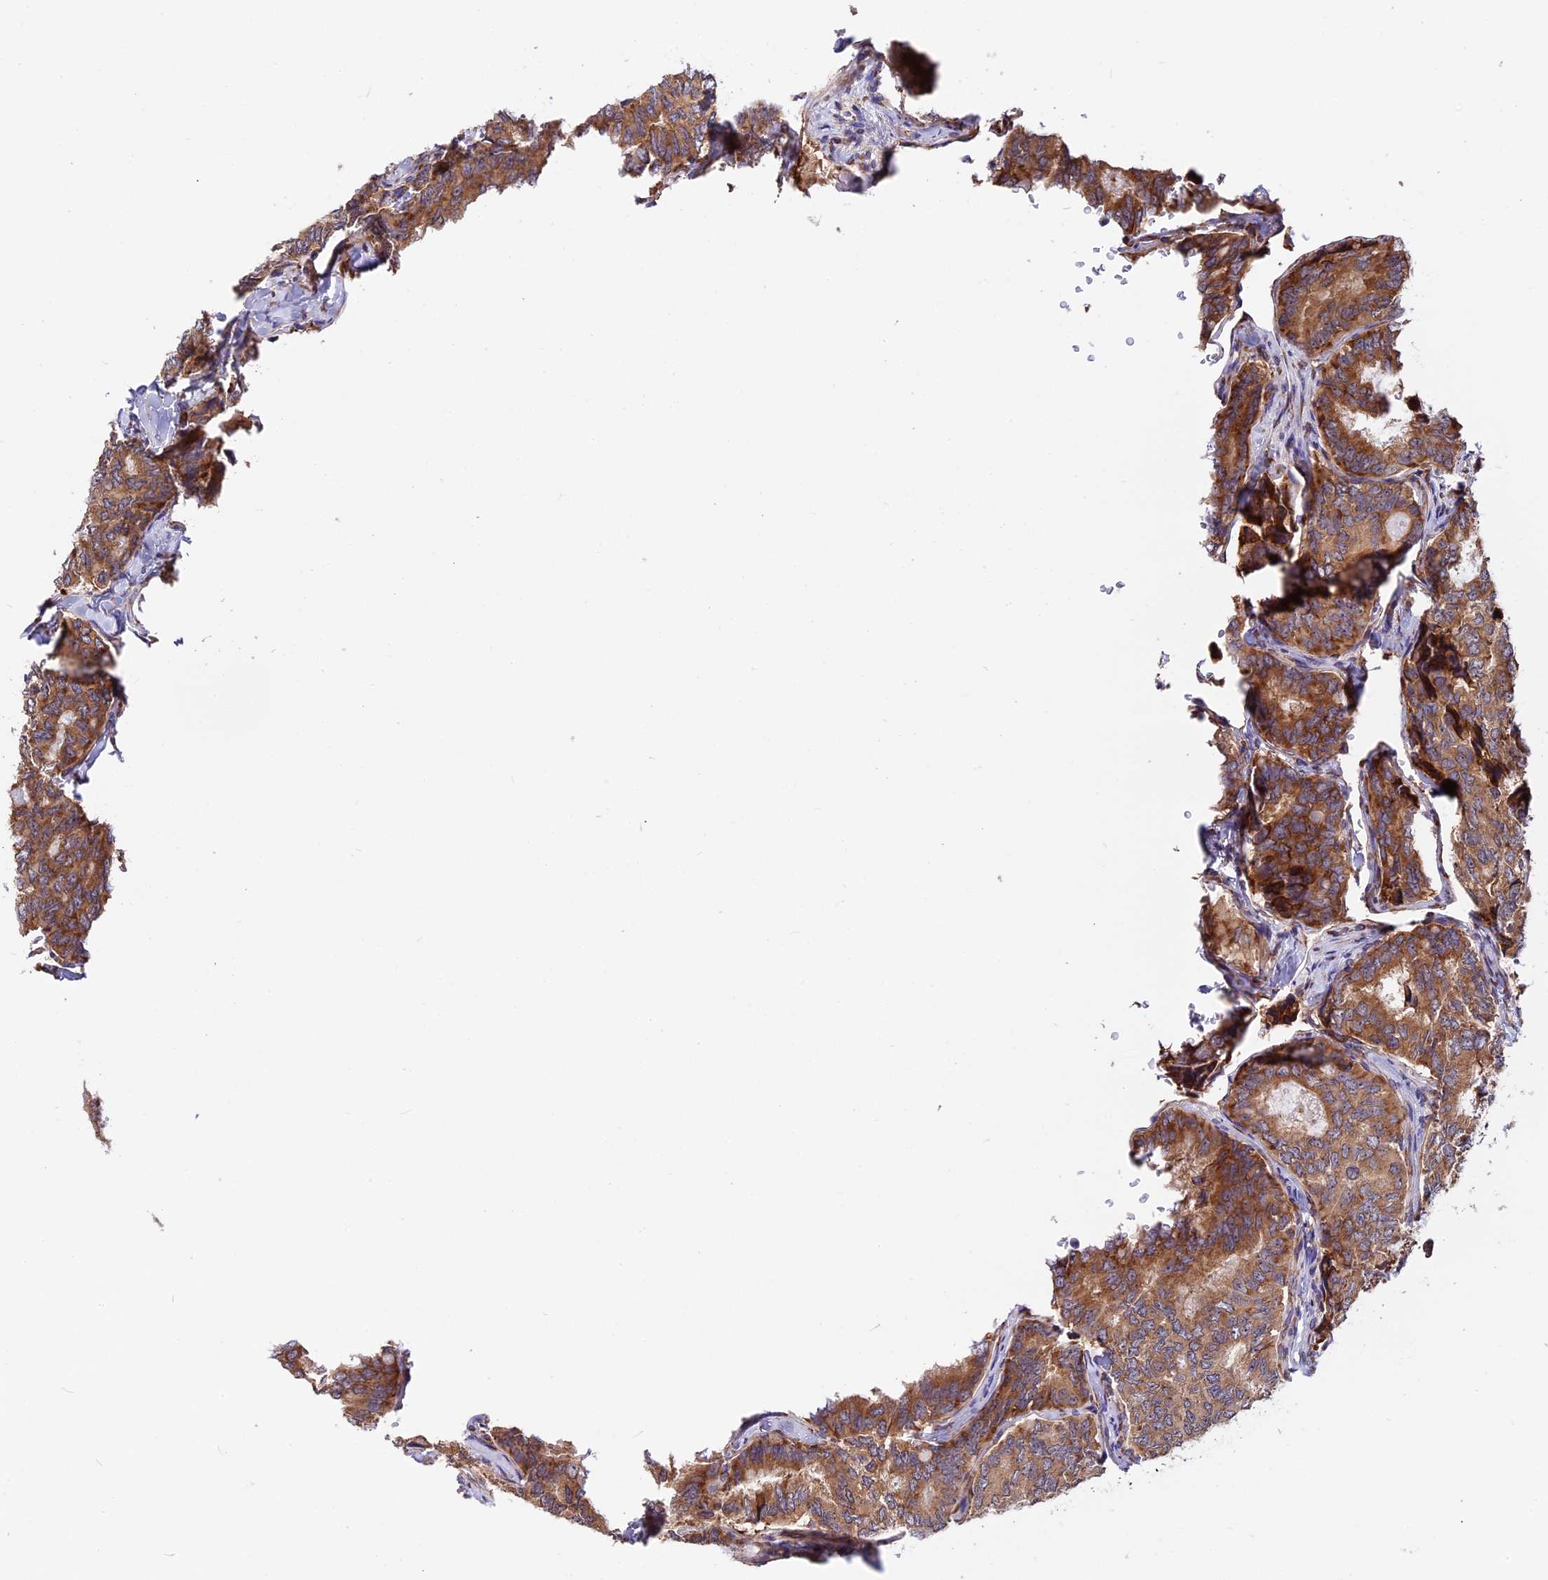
{"staining": {"intensity": "moderate", "quantity": ">75%", "location": "cytoplasmic/membranous"}, "tissue": "thyroid cancer", "cell_type": "Tumor cells", "image_type": "cancer", "snomed": [{"axis": "morphology", "description": "Papillary adenocarcinoma, NOS"}, {"axis": "topography", "description": "Thyroid gland"}], "caption": "Immunohistochemistry (IHC) staining of thyroid papillary adenocarcinoma, which shows medium levels of moderate cytoplasmic/membranous positivity in about >75% of tumor cells indicating moderate cytoplasmic/membranous protein expression. The staining was performed using DAB (brown) for protein detection and nuclei were counterstained in hematoxylin (blue).", "gene": "GNPTAB", "patient": {"sex": "female", "age": 35}}